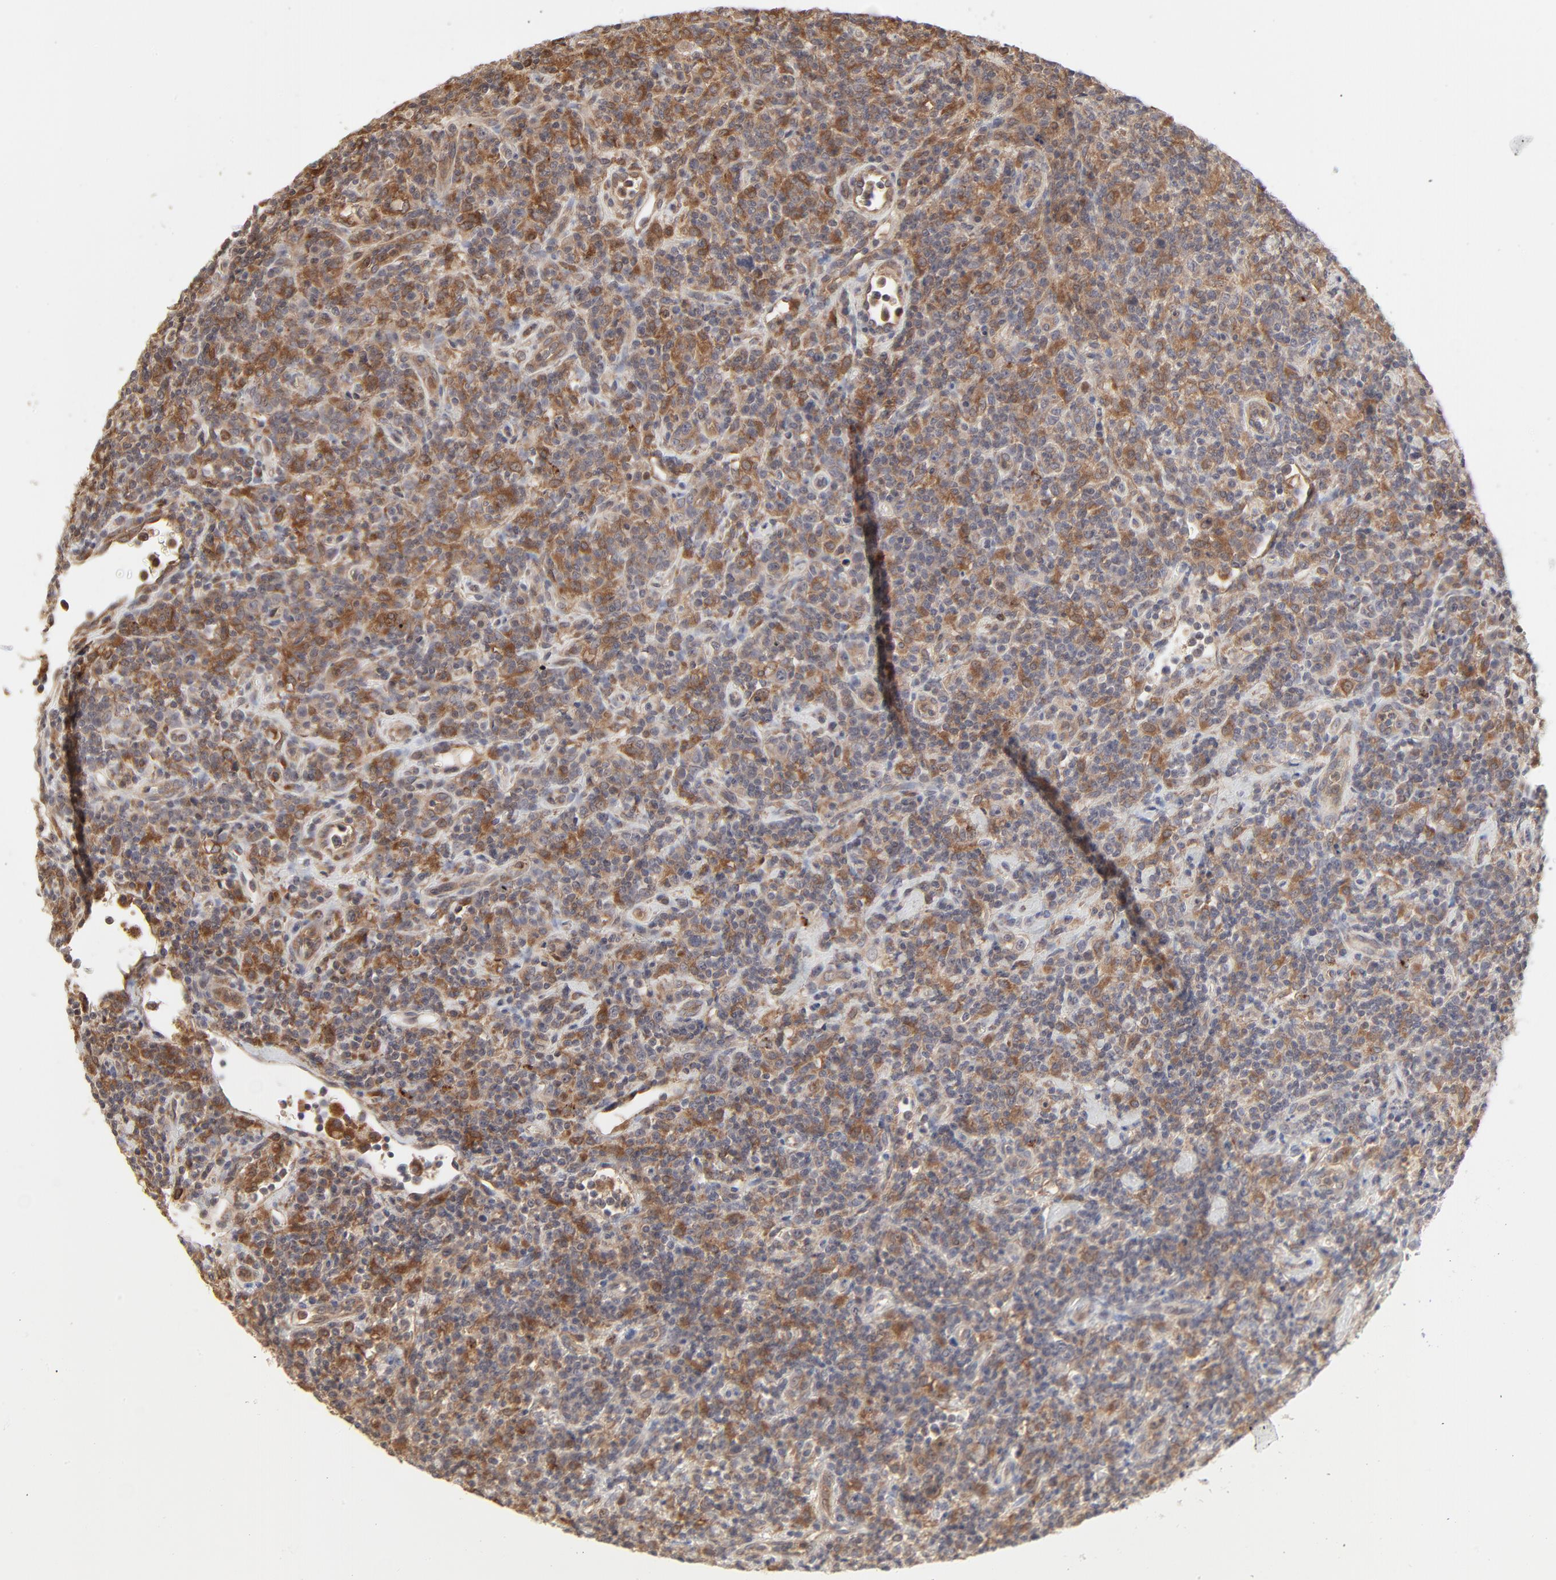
{"staining": {"intensity": "moderate", "quantity": ">75%", "location": "cytoplasmic/membranous"}, "tissue": "lymphoma", "cell_type": "Tumor cells", "image_type": "cancer", "snomed": [{"axis": "morphology", "description": "Hodgkin's disease, NOS"}, {"axis": "topography", "description": "Lymph node"}], "caption": "This is a photomicrograph of immunohistochemistry (IHC) staining of lymphoma, which shows moderate expression in the cytoplasmic/membranous of tumor cells.", "gene": "RAB5C", "patient": {"sex": "male", "age": 65}}